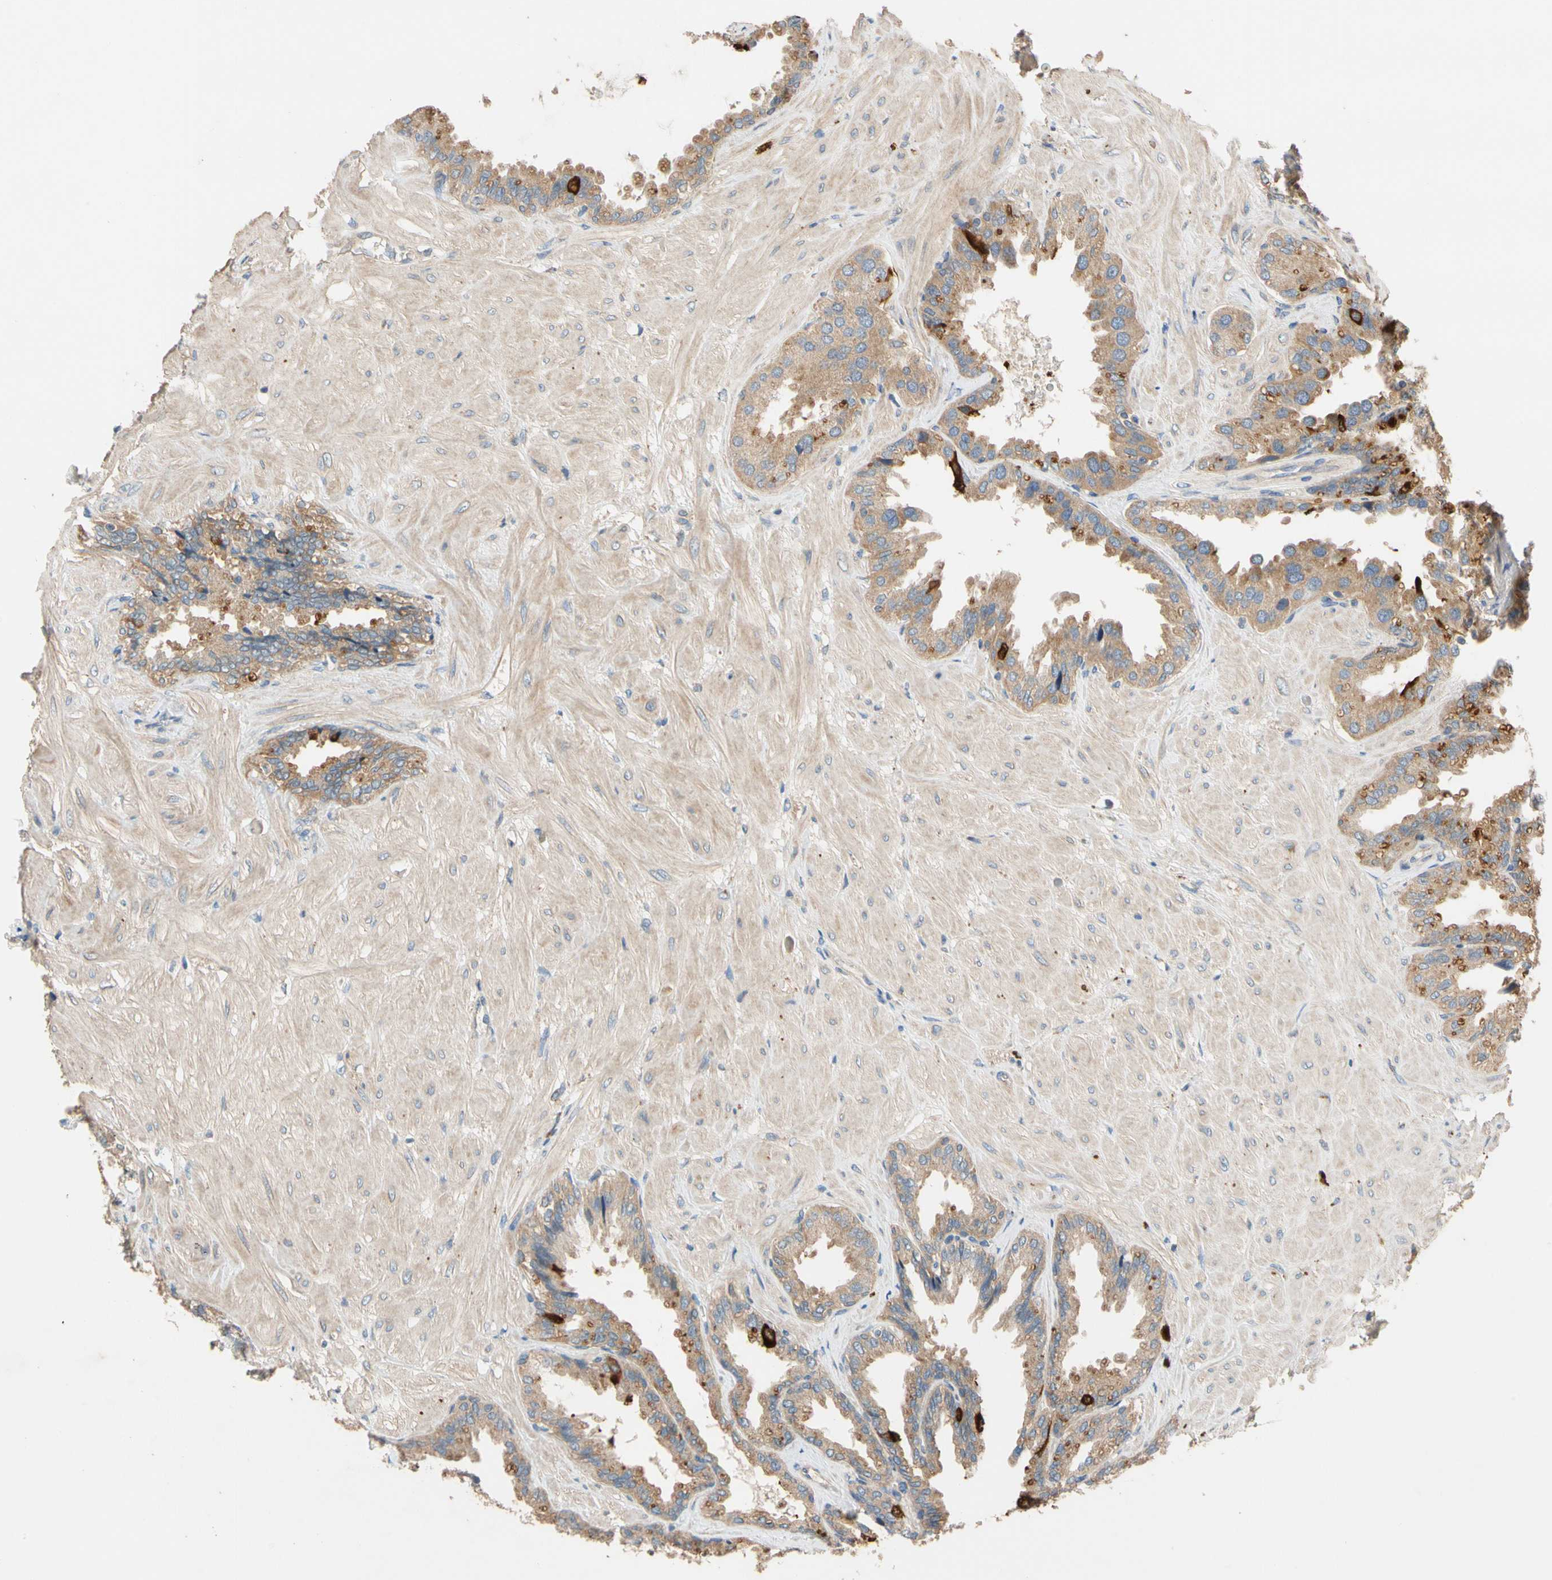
{"staining": {"intensity": "moderate", "quantity": "25%-75%", "location": "cytoplasmic/membranous"}, "tissue": "seminal vesicle", "cell_type": "Glandular cells", "image_type": "normal", "snomed": [{"axis": "morphology", "description": "Normal tissue, NOS"}, {"axis": "topography", "description": "Seminal veicle"}], "caption": "Moderate cytoplasmic/membranous expression for a protein is seen in approximately 25%-75% of glandular cells of benign seminal vesicle using immunohistochemistry.", "gene": "USP12", "patient": {"sex": "male", "age": 46}}